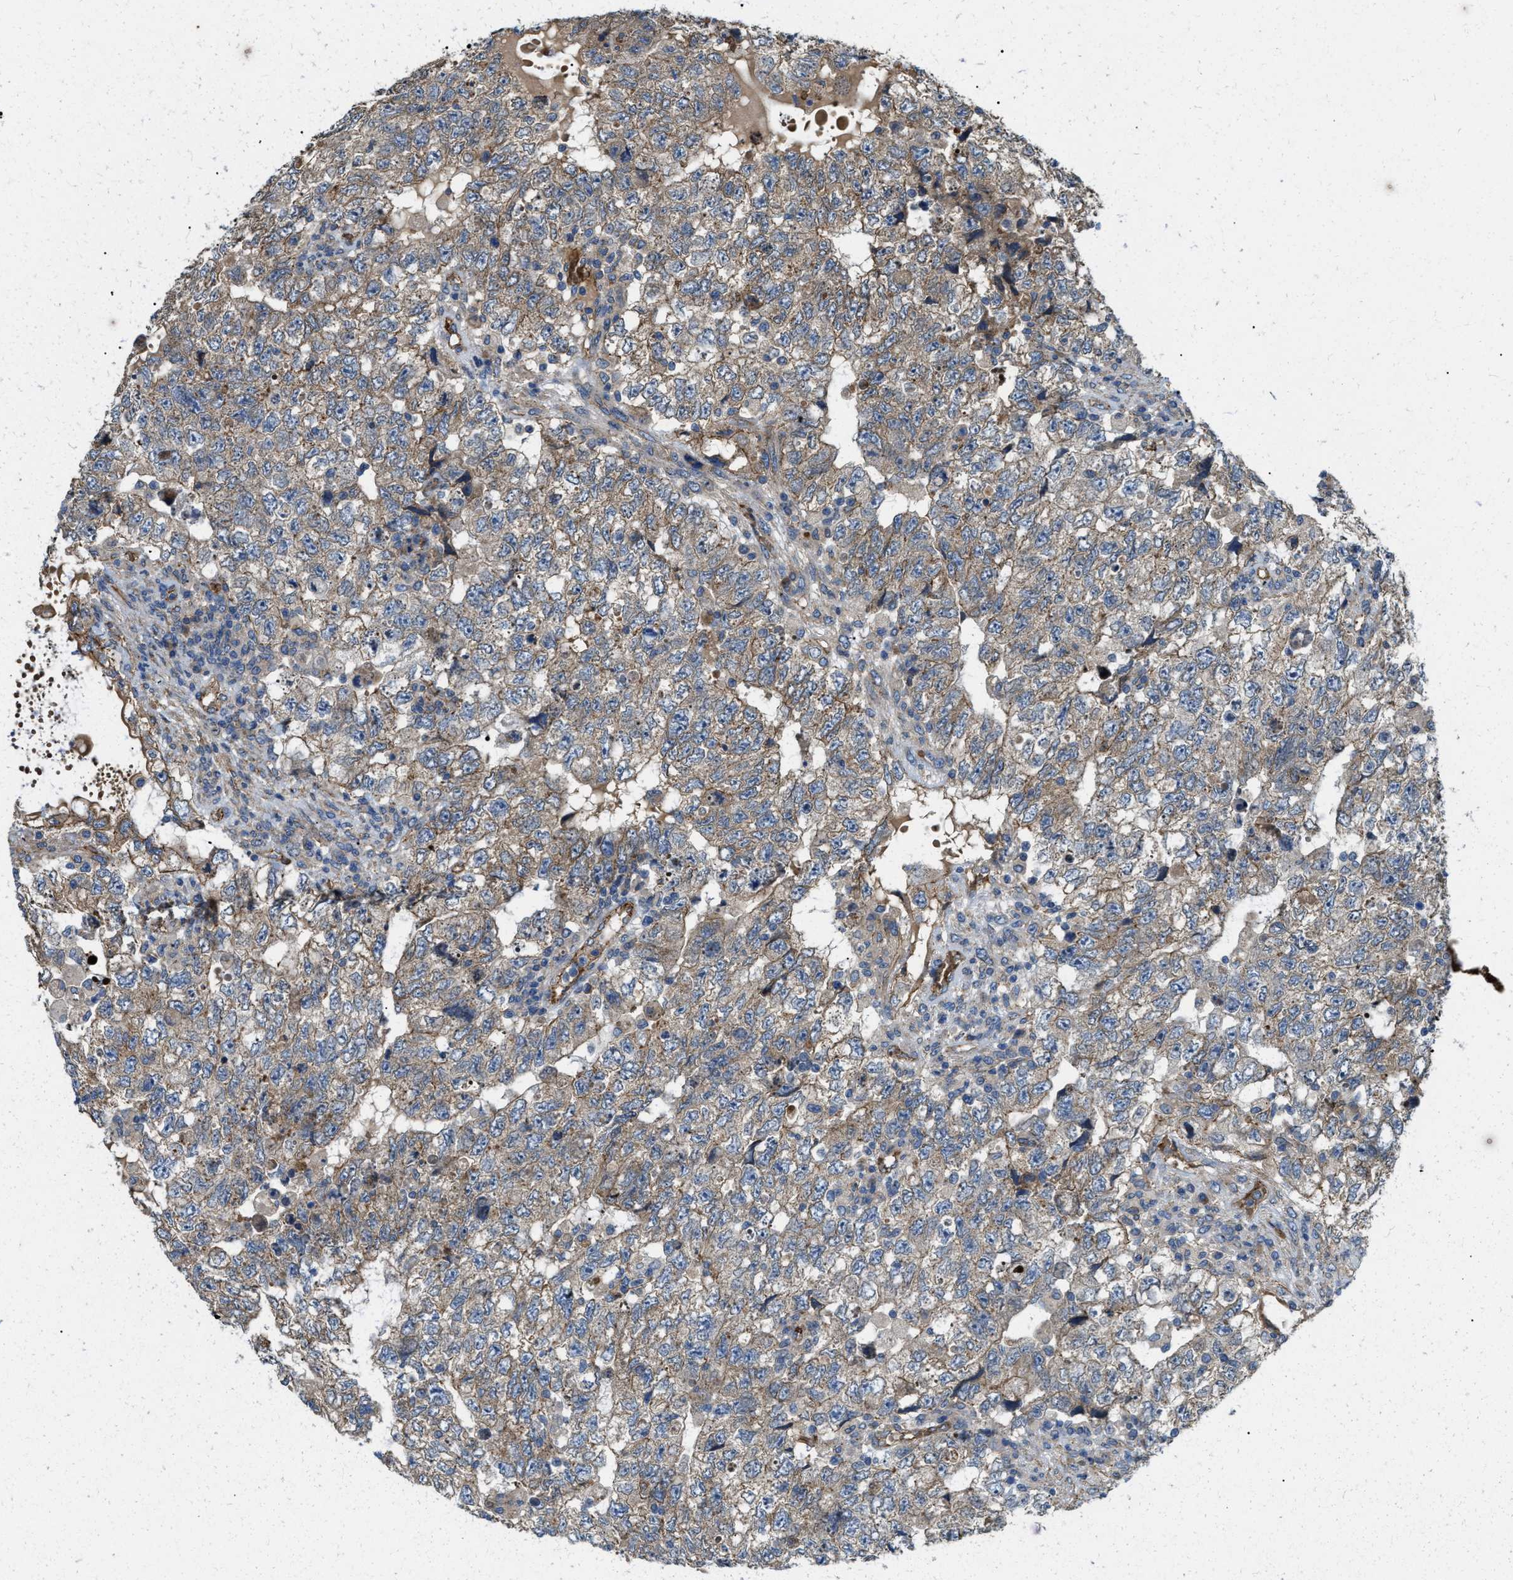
{"staining": {"intensity": "moderate", "quantity": "25%-75%", "location": "cytoplasmic/membranous"}, "tissue": "testis cancer", "cell_type": "Tumor cells", "image_type": "cancer", "snomed": [{"axis": "morphology", "description": "Carcinoma, Embryonal, NOS"}, {"axis": "topography", "description": "Testis"}], "caption": "A medium amount of moderate cytoplasmic/membranous staining is appreciated in about 25%-75% of tumor cells in embryonal carcinoma (testis) tissue.", "gene": "ERC1", "patient": {"sex": "male", "age": 36}}